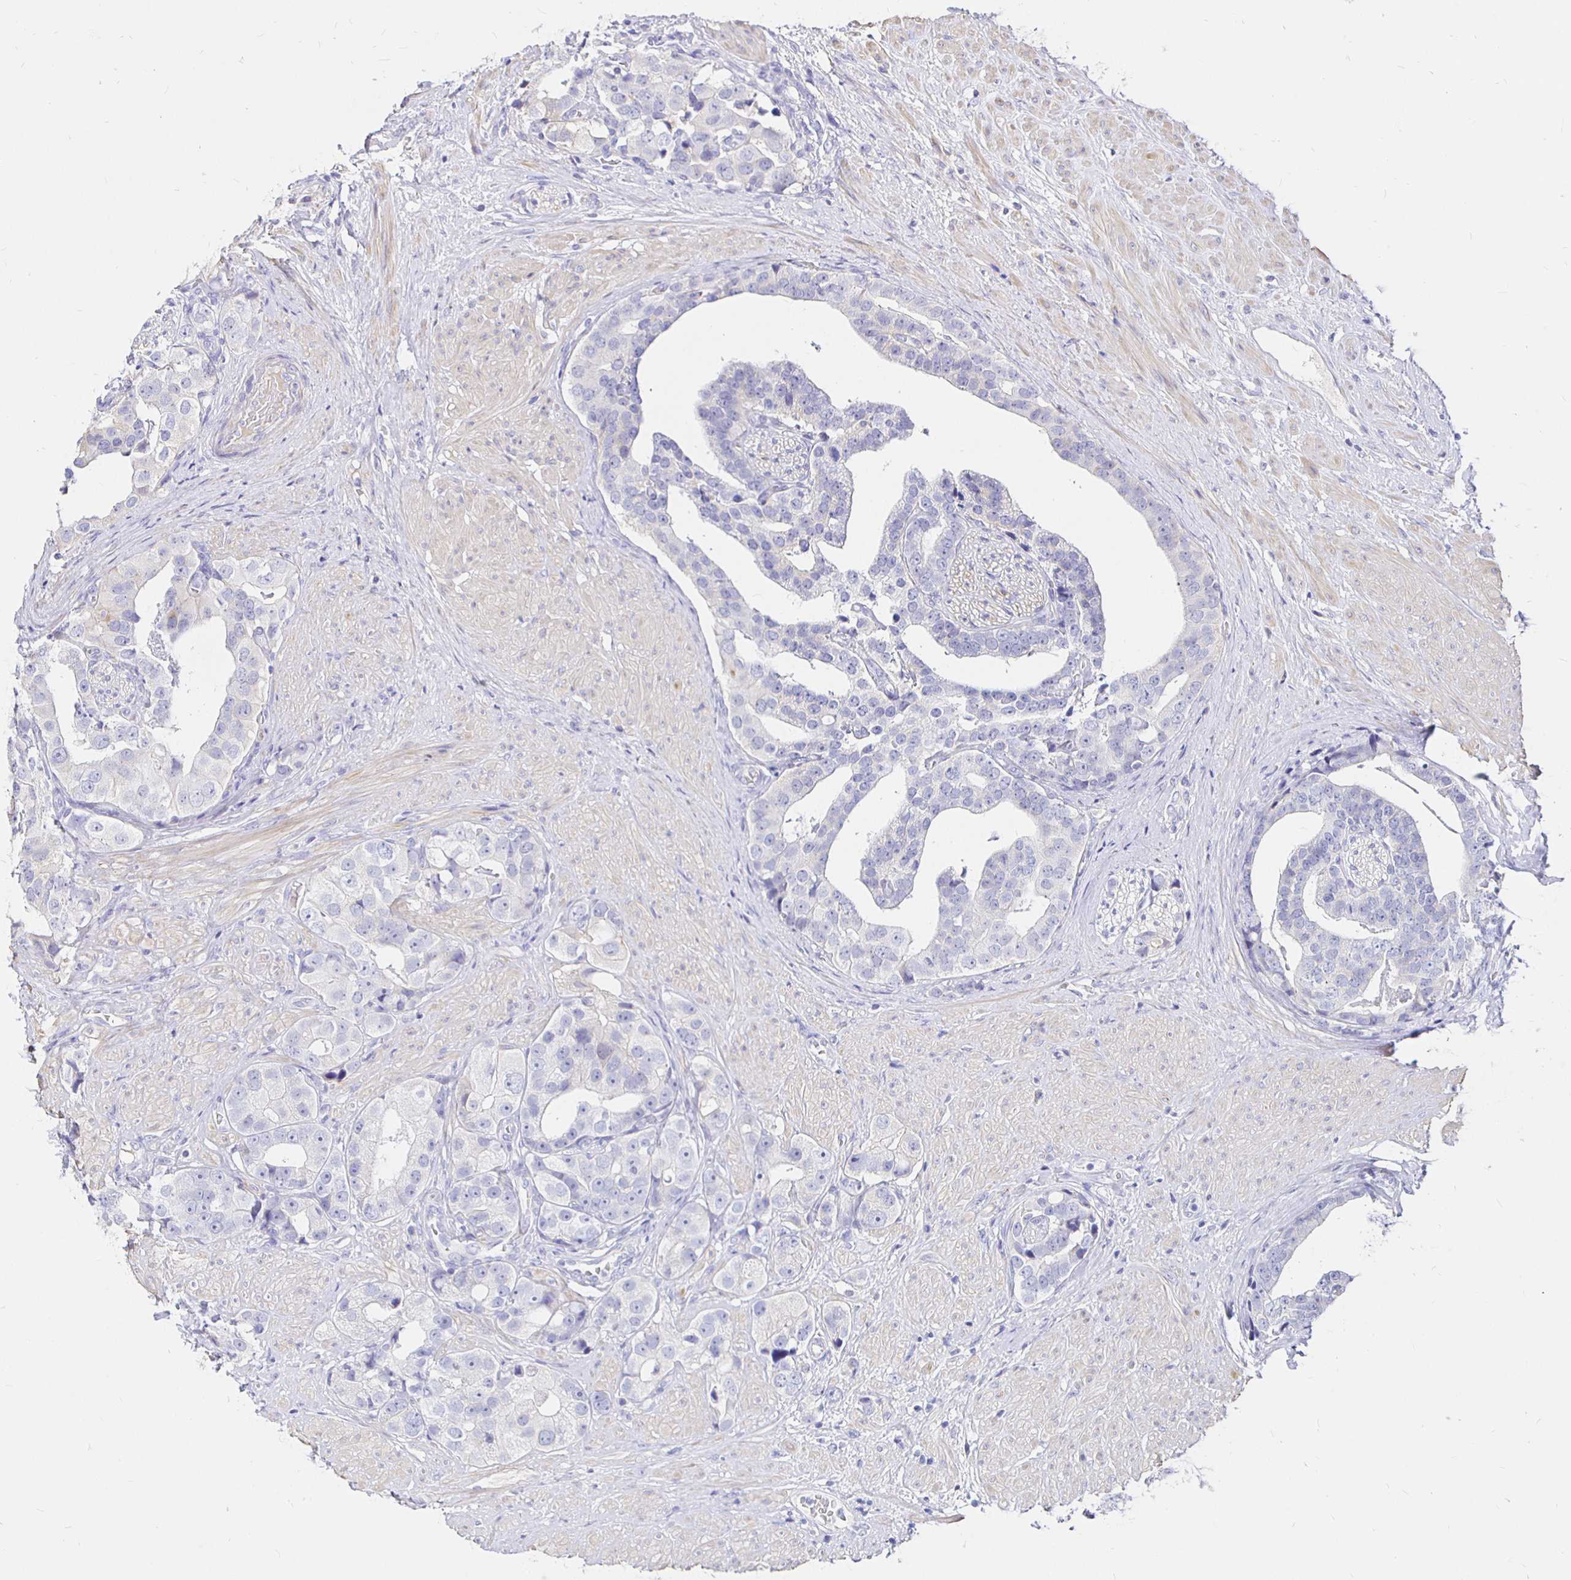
{"staining": {"intensity": "negative", "quantity": "none", "location": "none"}, "tissue": "prostate cancer", "cell_type": "Tumor cells", "image_type": "cancer", "snomed": [{"axis": "morphology", "description": "Adenocarcinoma, High grade"}, {"axis": "topography", "description": "Prostate"}], "caption": "This is a image of IHC staining of prostate cancer, which shows no expression in tumor cells. (DAB IHC visualized using brightfield microscopy, high magnification).", "gene": "NECAB1", "patient": {"sex": "male", "age": 71}}